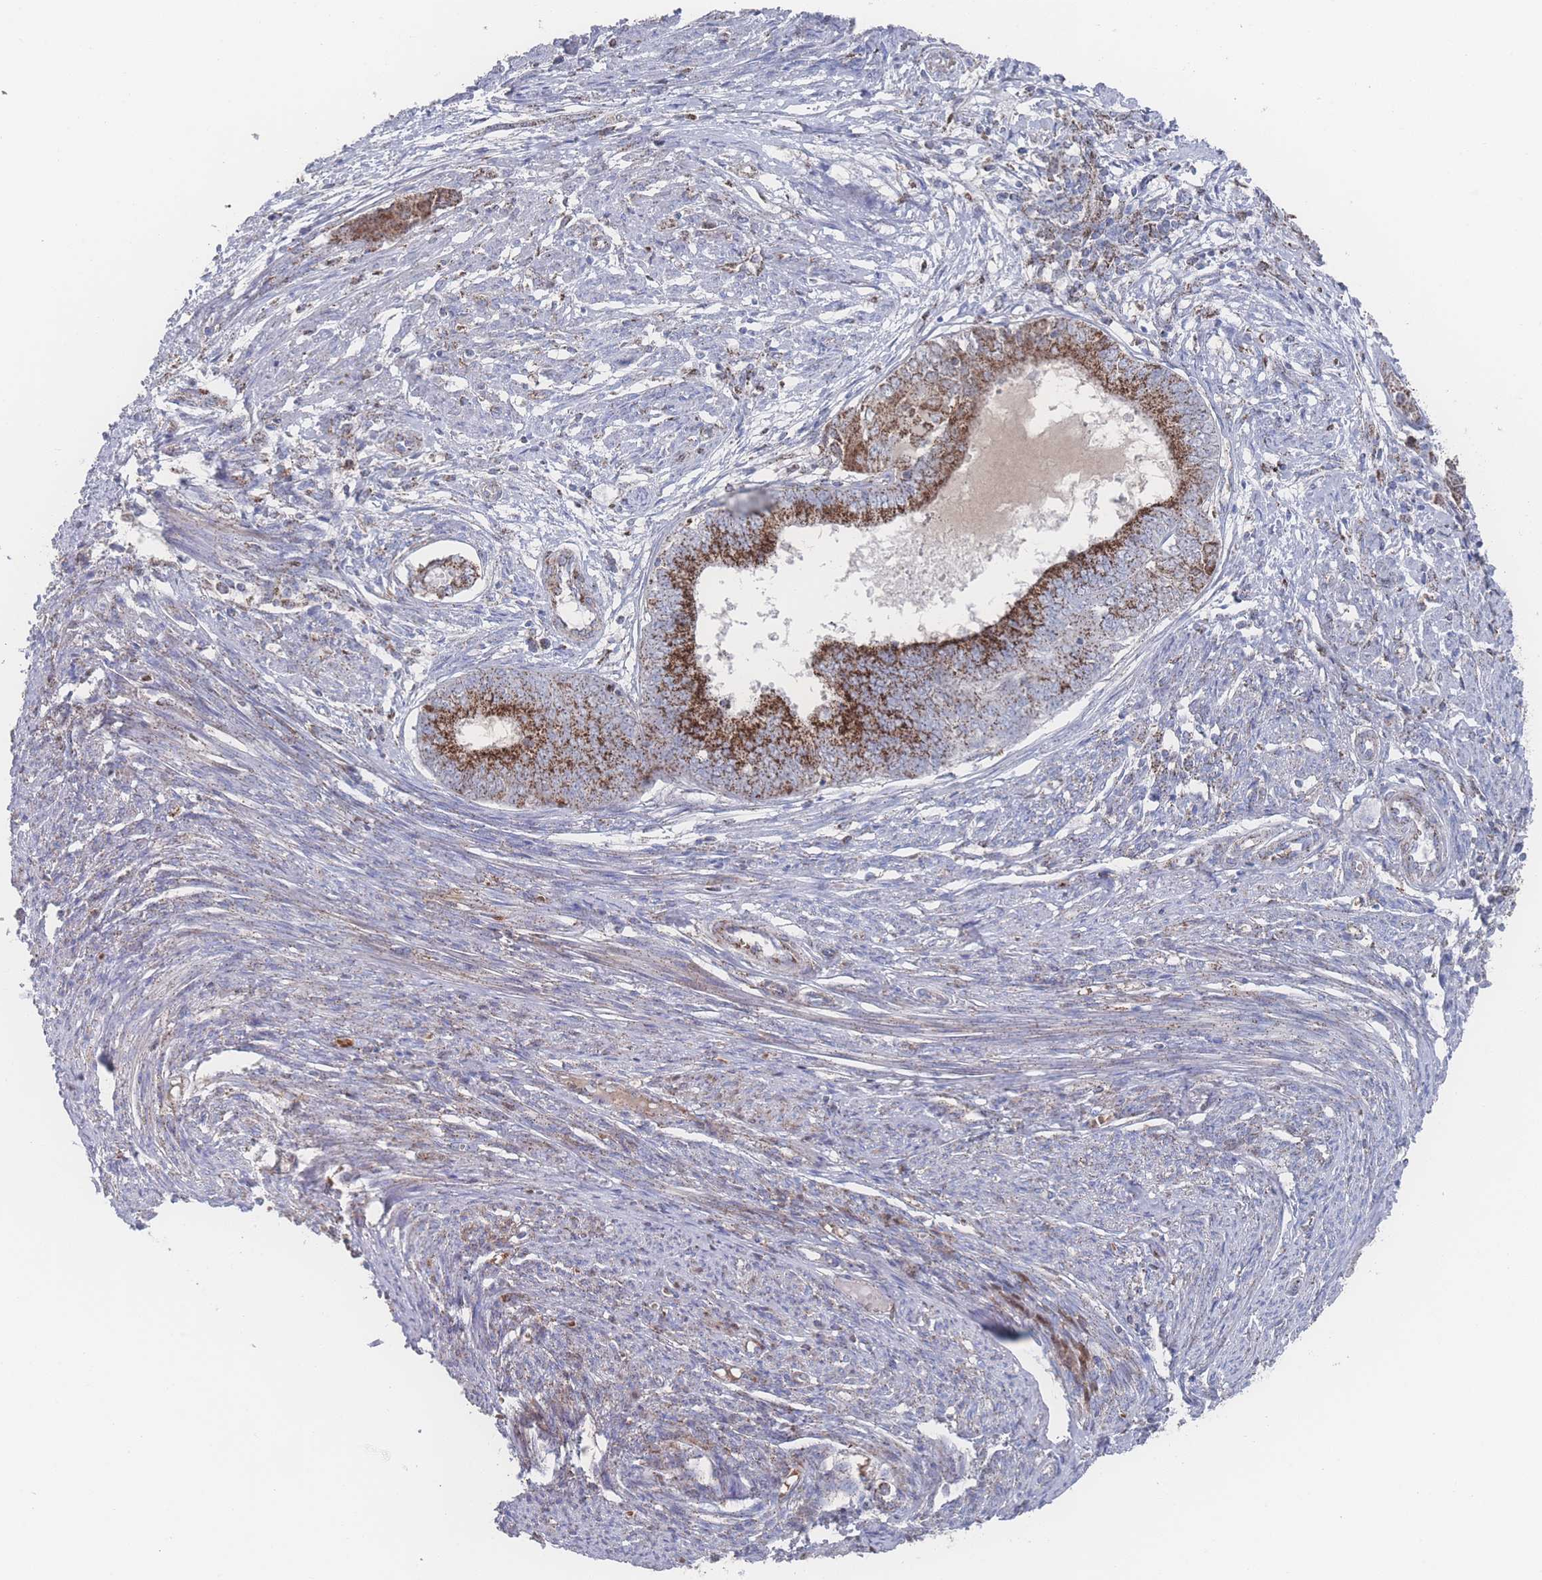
{"staining": {"intensity": "strong", "quantity": ">75%", "location": "cytoplasmic/membranous"}, "tissue": "endometrial cancer", "cell_type": "Tumor cells", "image_type": "cancer", "snomed": [{"axis": "morphology", "description": "Adenocarcinoma, NOS"}, {"axis": "topography", "description": "Endometrium"}], "caption": "Human endometrial adenocarcinoma stained for a protein (brown) demonstrates strong cytoplasmic/membranous positive expression in about >75% of tumor cells.", "gene": "PEX14", "patient": {"sex": "female", "age": 62}}